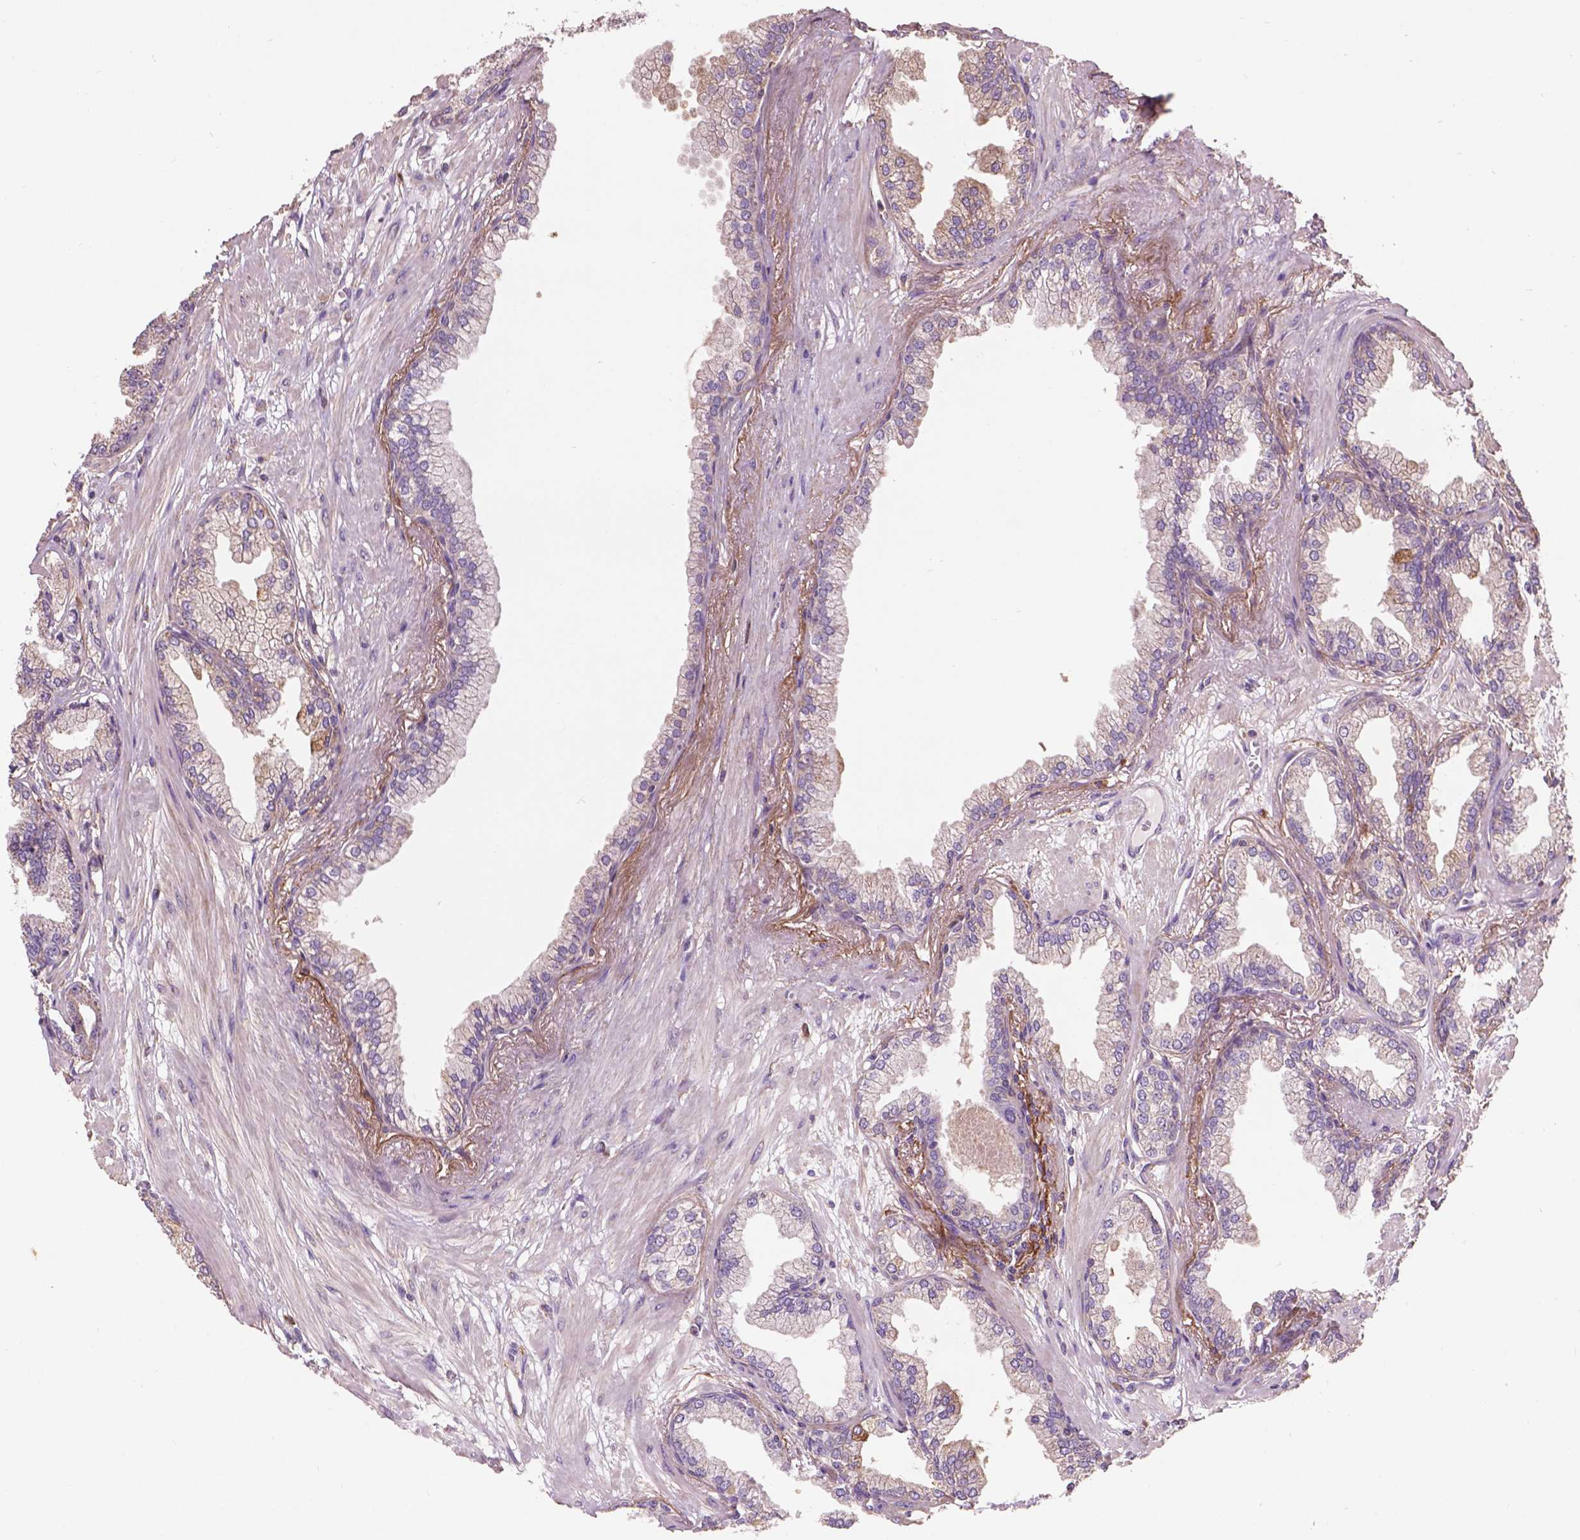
{"staining": {"intensity": "negative", "quantity": "none", "location": "none"}, "tissue": "prostate cancer", "cell_type": "Tumor cells", "image_type": "cancer", "snomed": [{"axis": "morphology", "description": "Adenocarcinoma, Low grade"}, {"axis": "topography", "description": "Prostate"}], "caption": "Immunohistochemistry (IHC) image of prostate cancer (adenocarcinoma (low-grade)) stained for a protein (brown), which reveals no staining in tumor cells.", "gene": "LRRC3C", "patient": {"sex": "male", "age": 64}}